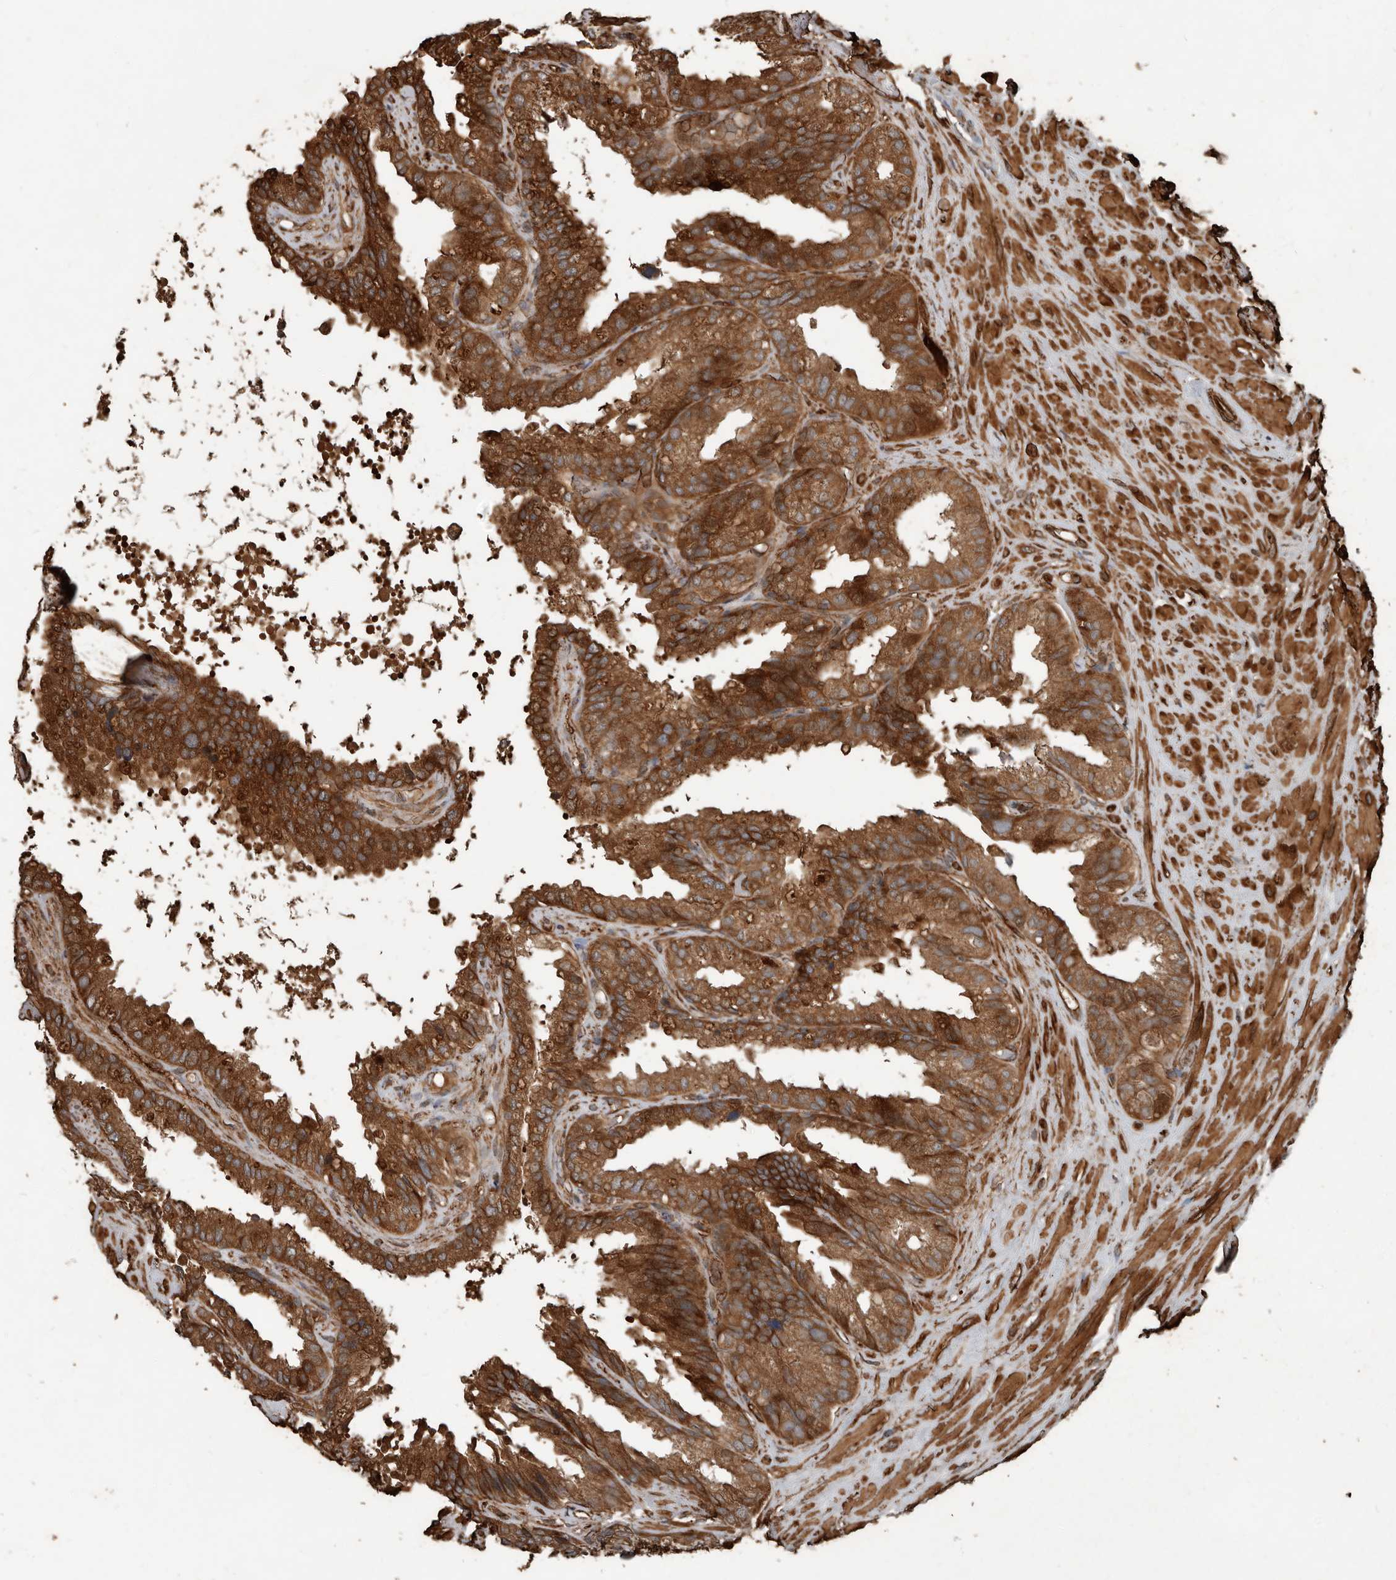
{"staining": {"intensity": "strong", "quantity": ">75%", "location": "cytoplasmic/membranous"}, "tissue": "seminal vesicle", "cell_type": "Glandular cells", "image_type": "normal", "snomed": [{"axis": "morphology", "description": "Normal tissue, NOS"}, {"axis": "topography", "description": "Seminal veicle"}], "caption": "Immunohistochemical staining of normal seminal vesicle exhibits >75% levels of strong cytoplasmic/membranous protein staining in about >75% of glandular cells.", "gene": "YOD1", "patient": {"sex": "male", "age": 80}}